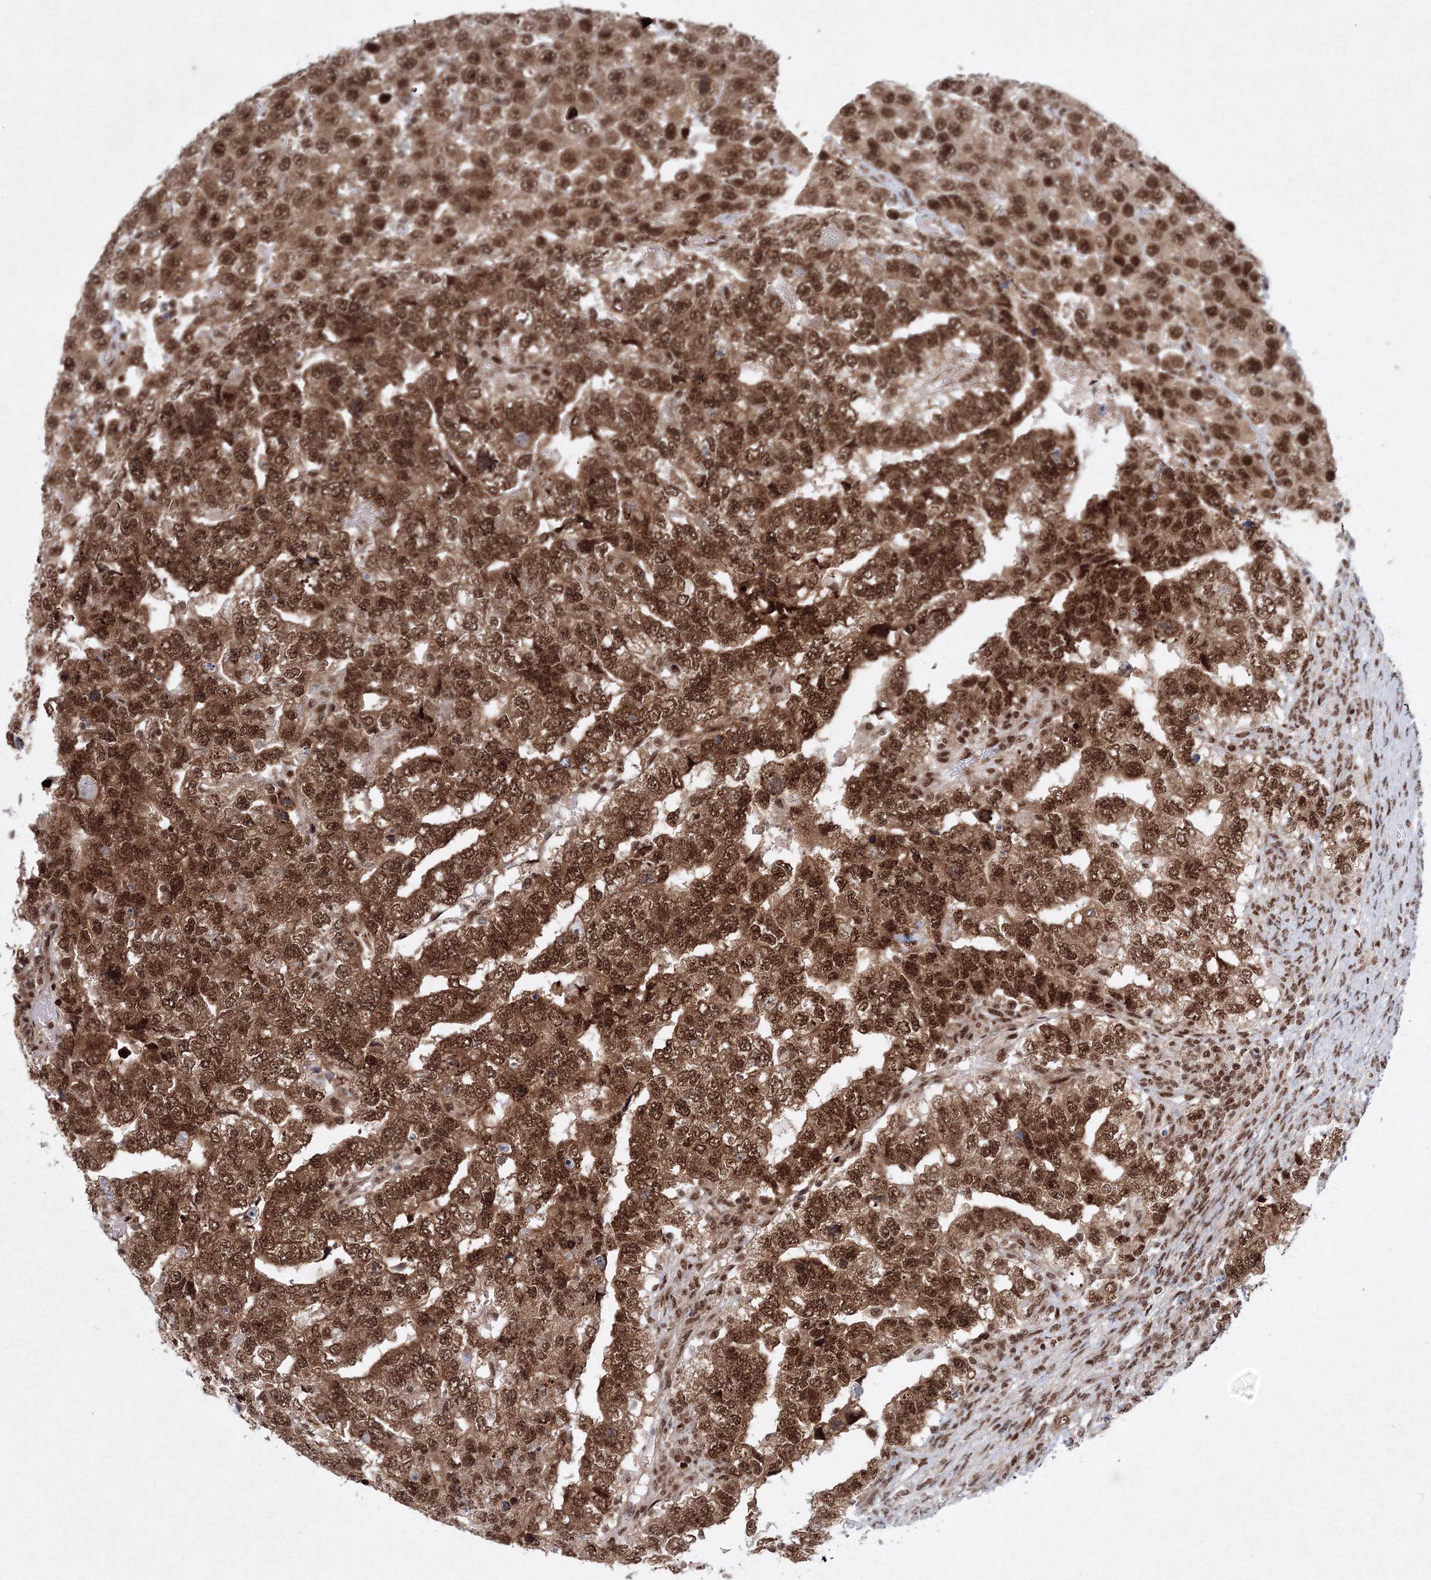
{"staining": {"intensity": "strong", "quantity": ">75%", "location": "cytoplasmic/membranous,nuclear"}, "tissue": "testis cancer", "cell_type": "Tumor cells", "image_type": "cancer", "snomed": [{"axis": "morphology", "description": "Carcinoma, Embryonal, NOS"}, {"axis": "topography", "description": "Testis"}], "caption": "Immunohistochemical staining of human embryonal carcinoma (testis) shows high levels of strong cytoplasmic/membranous and nuclear positivity in about >75% of tumor cells.", "gene": "SNRPC", "patient": {"sex": "male", "age": 45}}